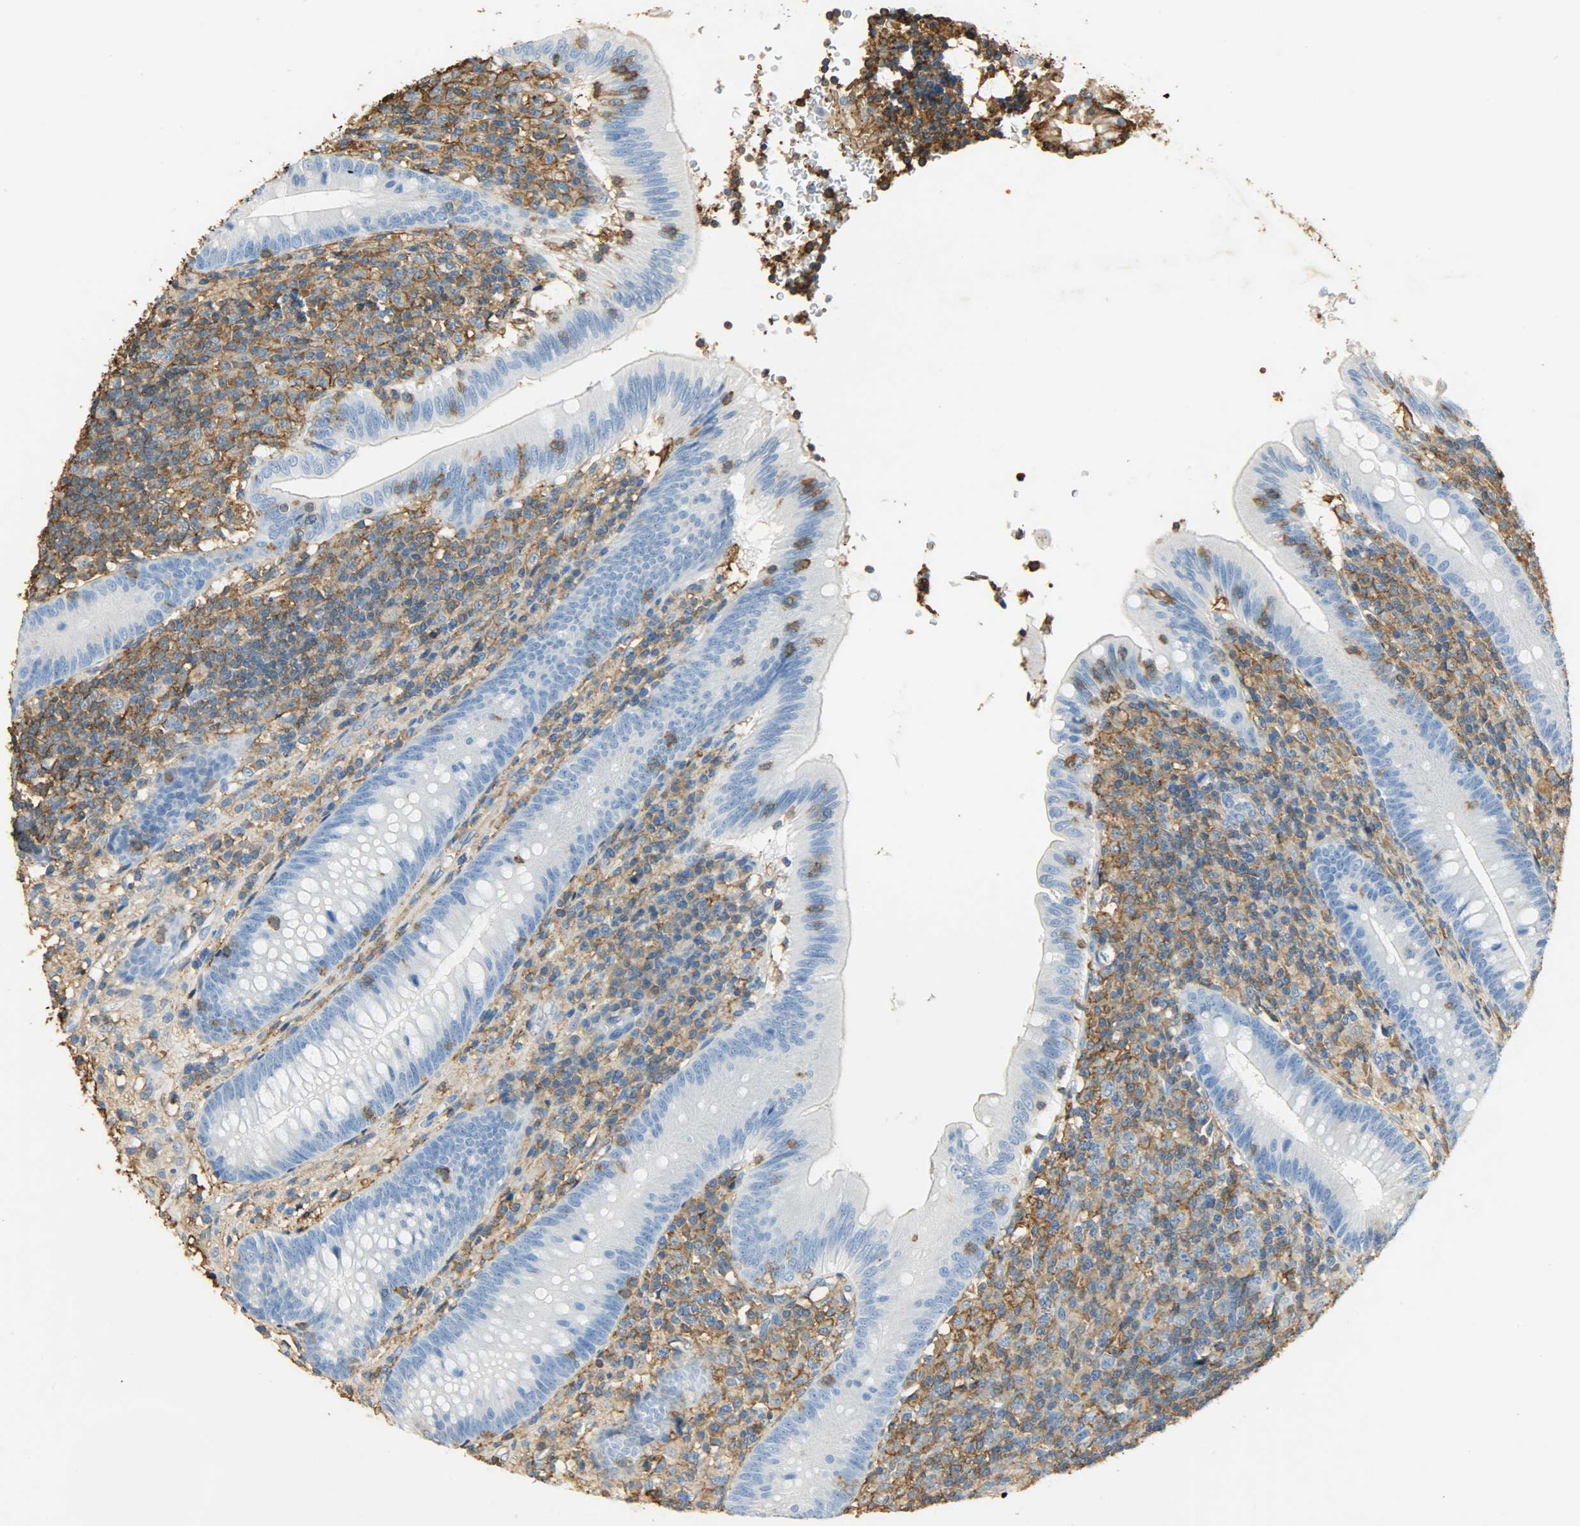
{"staining": {"intensity": "moderate", "quantity": "<25%", "location": "cytoplasmic/membranous"}, "tissue": "appendix", "cell_type": "Glandular cells", "image_type": "normal", "snomed": [{"axis": "morphology", "description": "Normal tissue, NOS"}, {"axis": "morphology", "description": "Inflammation, NOS"}, {"axis": "topography", "description": "Appendix"}], "caption": "High-magnification brightfield microscopy of unremarkable appendix stained with DAB (3,3'-diaminobenzidine) (brown) and counterstained with hematoxylin (blue). glandular cells exhibit moderate cytoplasmic/membranous expression is identified in approximately<25% of cells.", "gene": "ANXA6", "patient": {"sex": "male", "age": 46}}